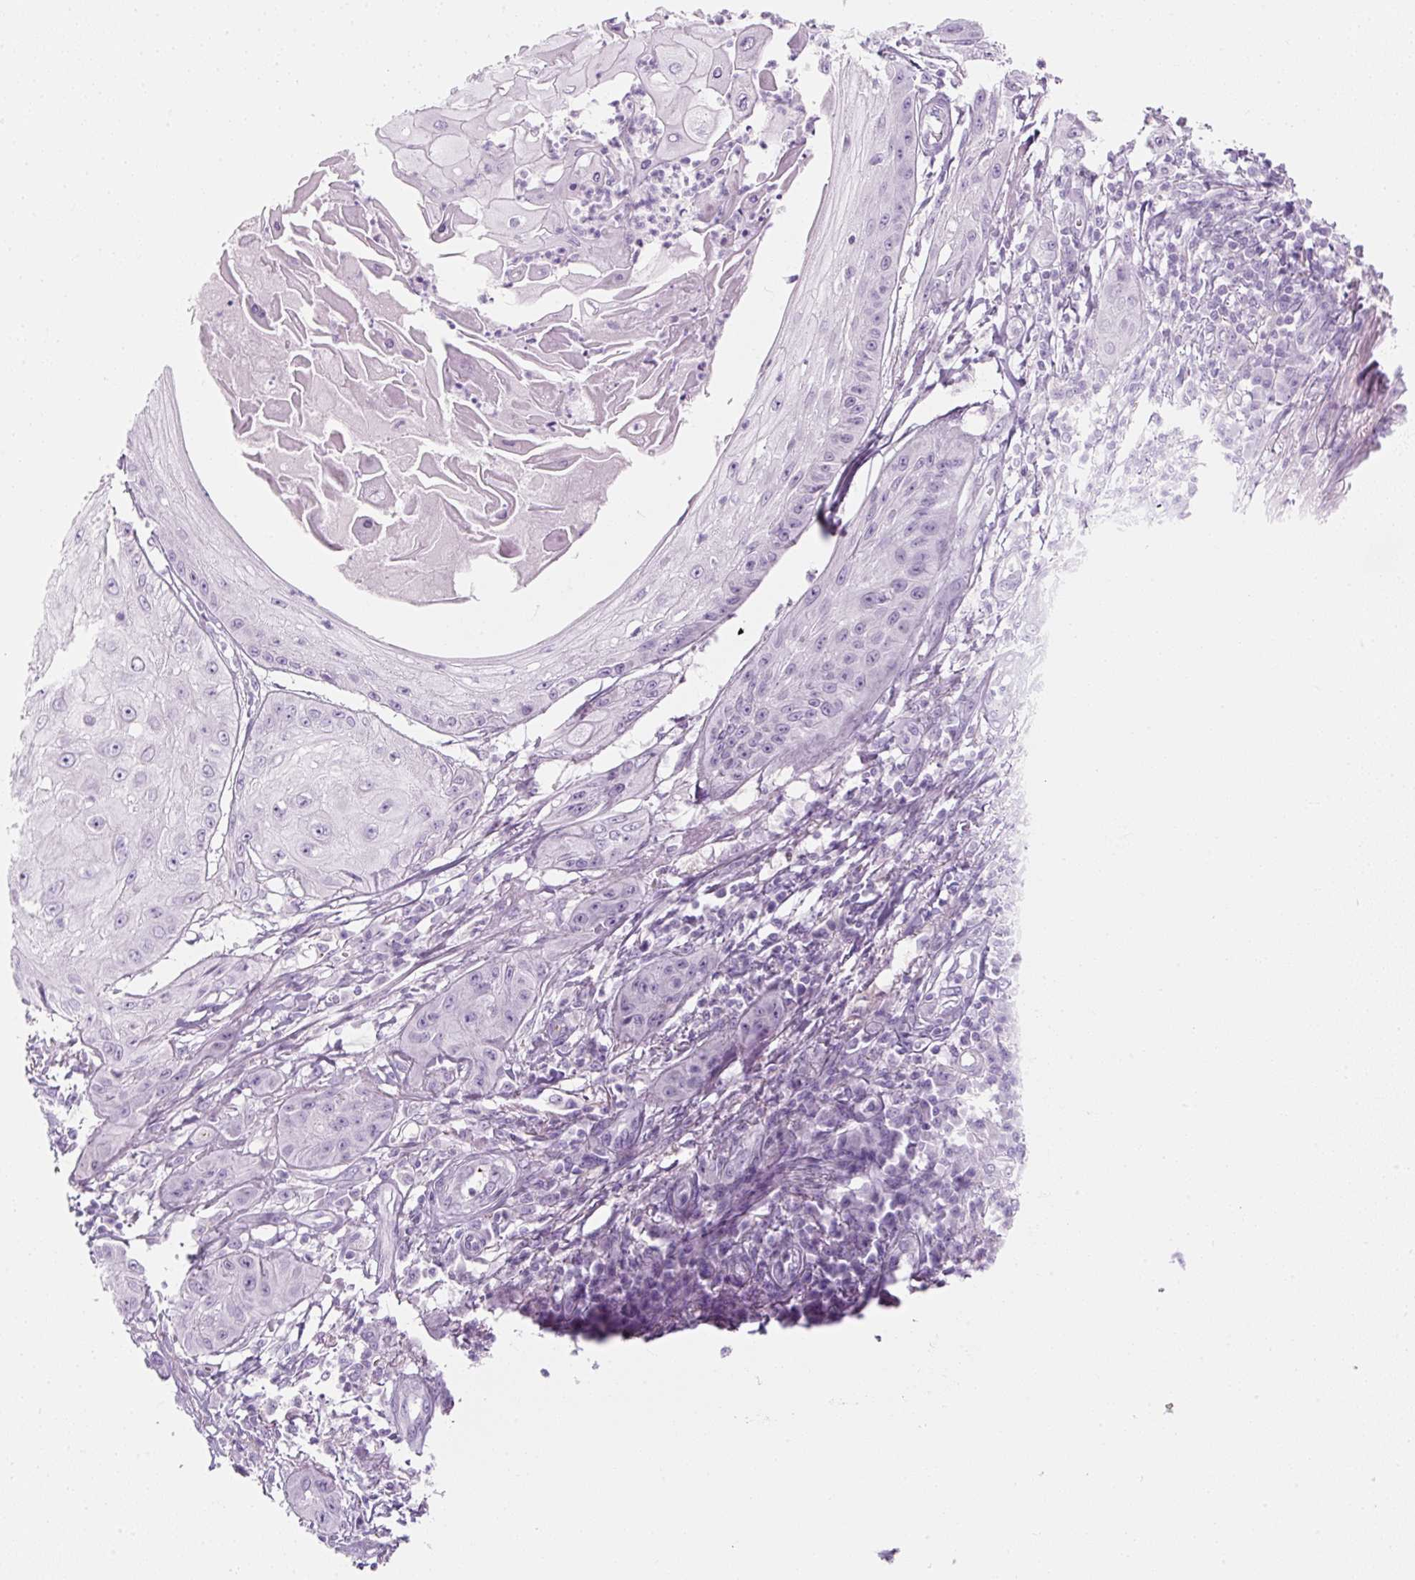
{"staining": {"intensity": "negative", "quantity": "none", "location": "none"}, "tissue": "skin cancer", "cell_type": "Tumor cells", "image_type": "cancer", "snomed": [{"axis": "morphology", "description": "Squamous cell carcinoma, NOS"}, {"axis": "topography", "description": "Skin"}], "caption": "High power microscopy image of an immunohistochemistry (IHC) image of skin cancer, revealing no significant expression in tumor cells.", "gene": "PF4V1", "patient": {"sex": "male", "age": 70}}